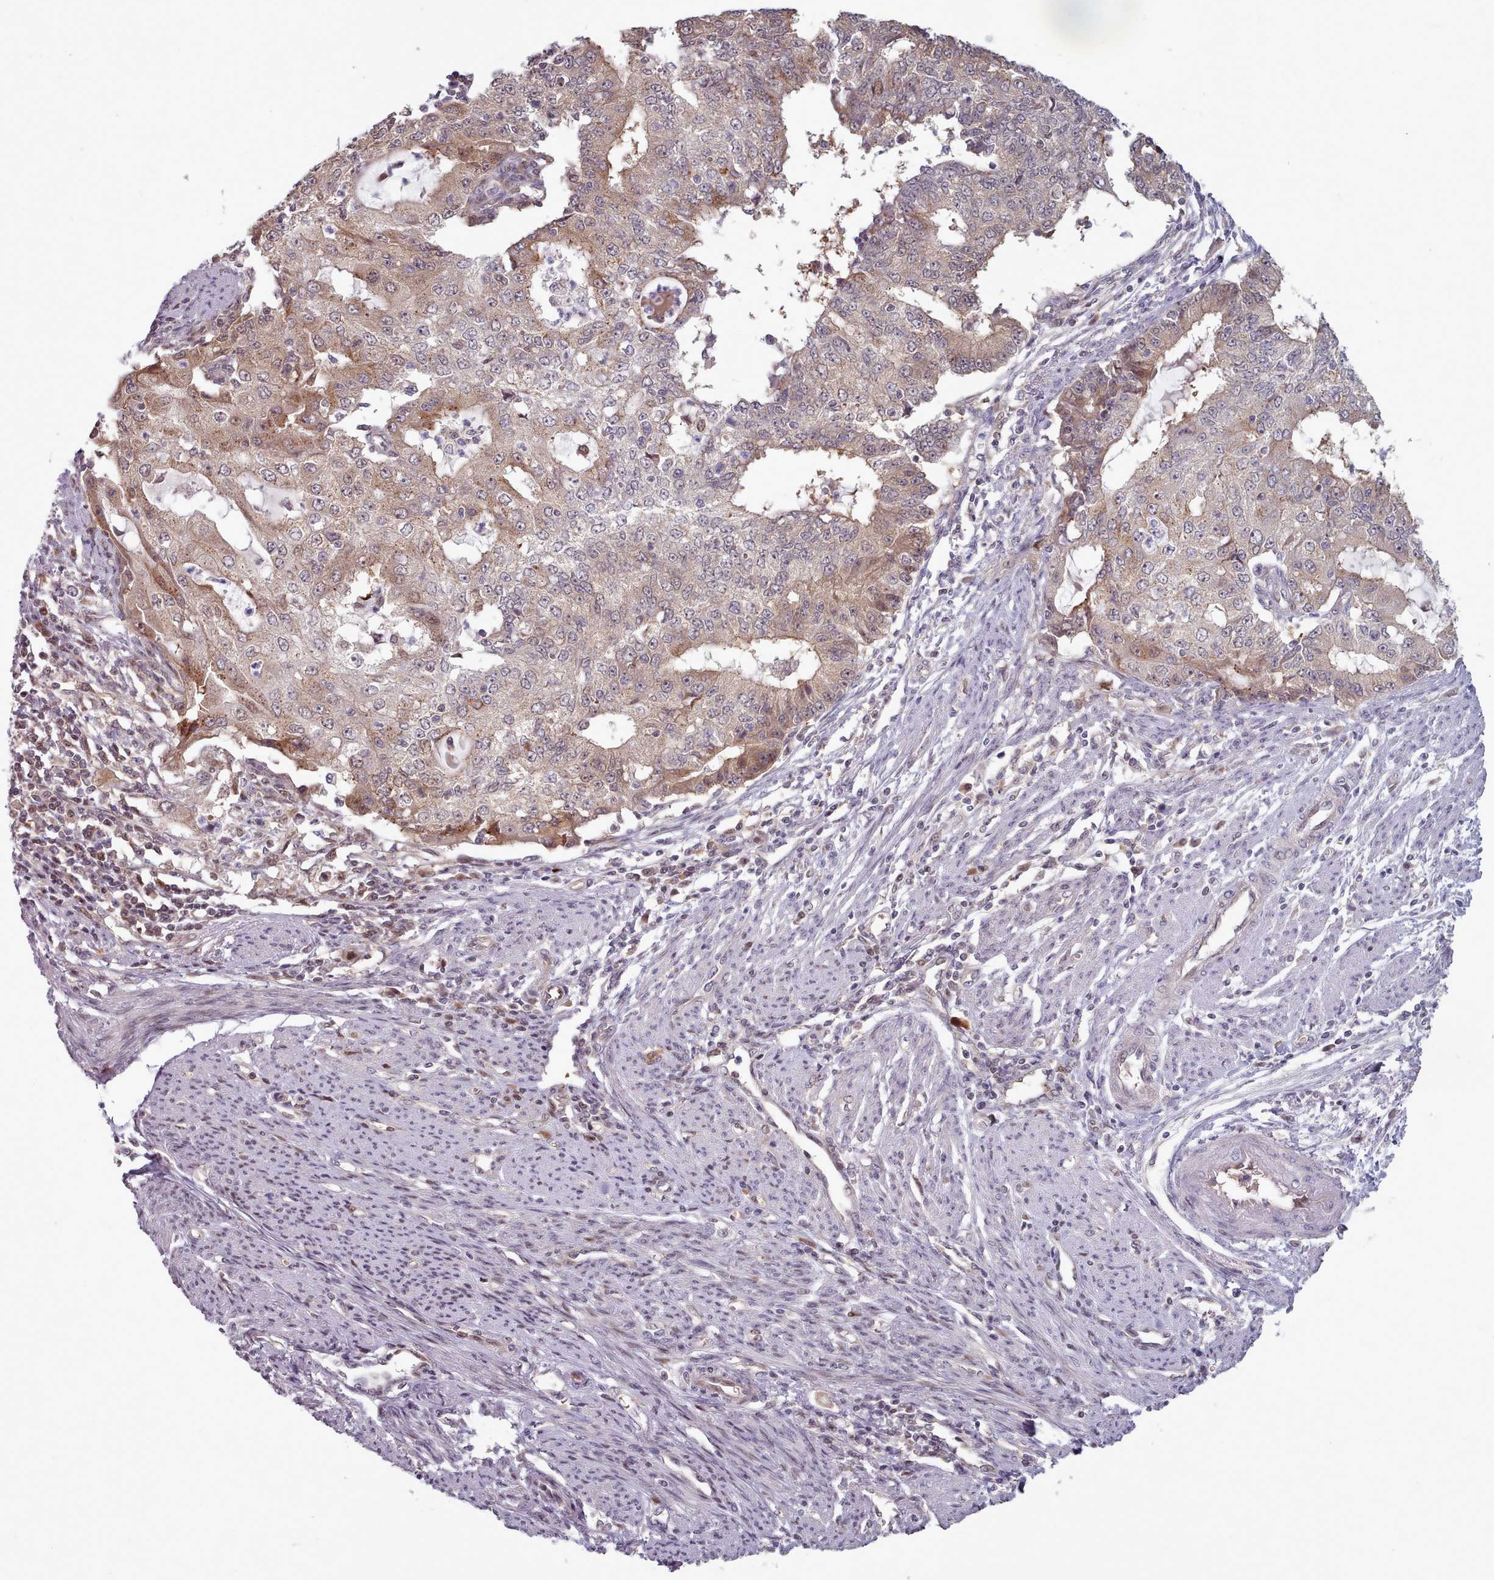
{"staining": {"intensity": "moderate", "quantity": ">75%", "location": "cytoplasmic/membranous"}, "tissue": "endometrial cancer", "cell_type": "Tumor cells", "image_type": "cancer", "snomed": [{"axis": "morphology", "description": "Adenocarcinoma, NOS"}, {"axis": "topography", "description": "Endometrium"}], "caption": "Brown immunohistochemical staining in adenocarcinoma (endometrial) exhibits moderate cytoplasmic/membranous positivity in about >75% of tumor cells.", "gene": "CLNS1A", "patient": {"sex": "female", "age": 56}}